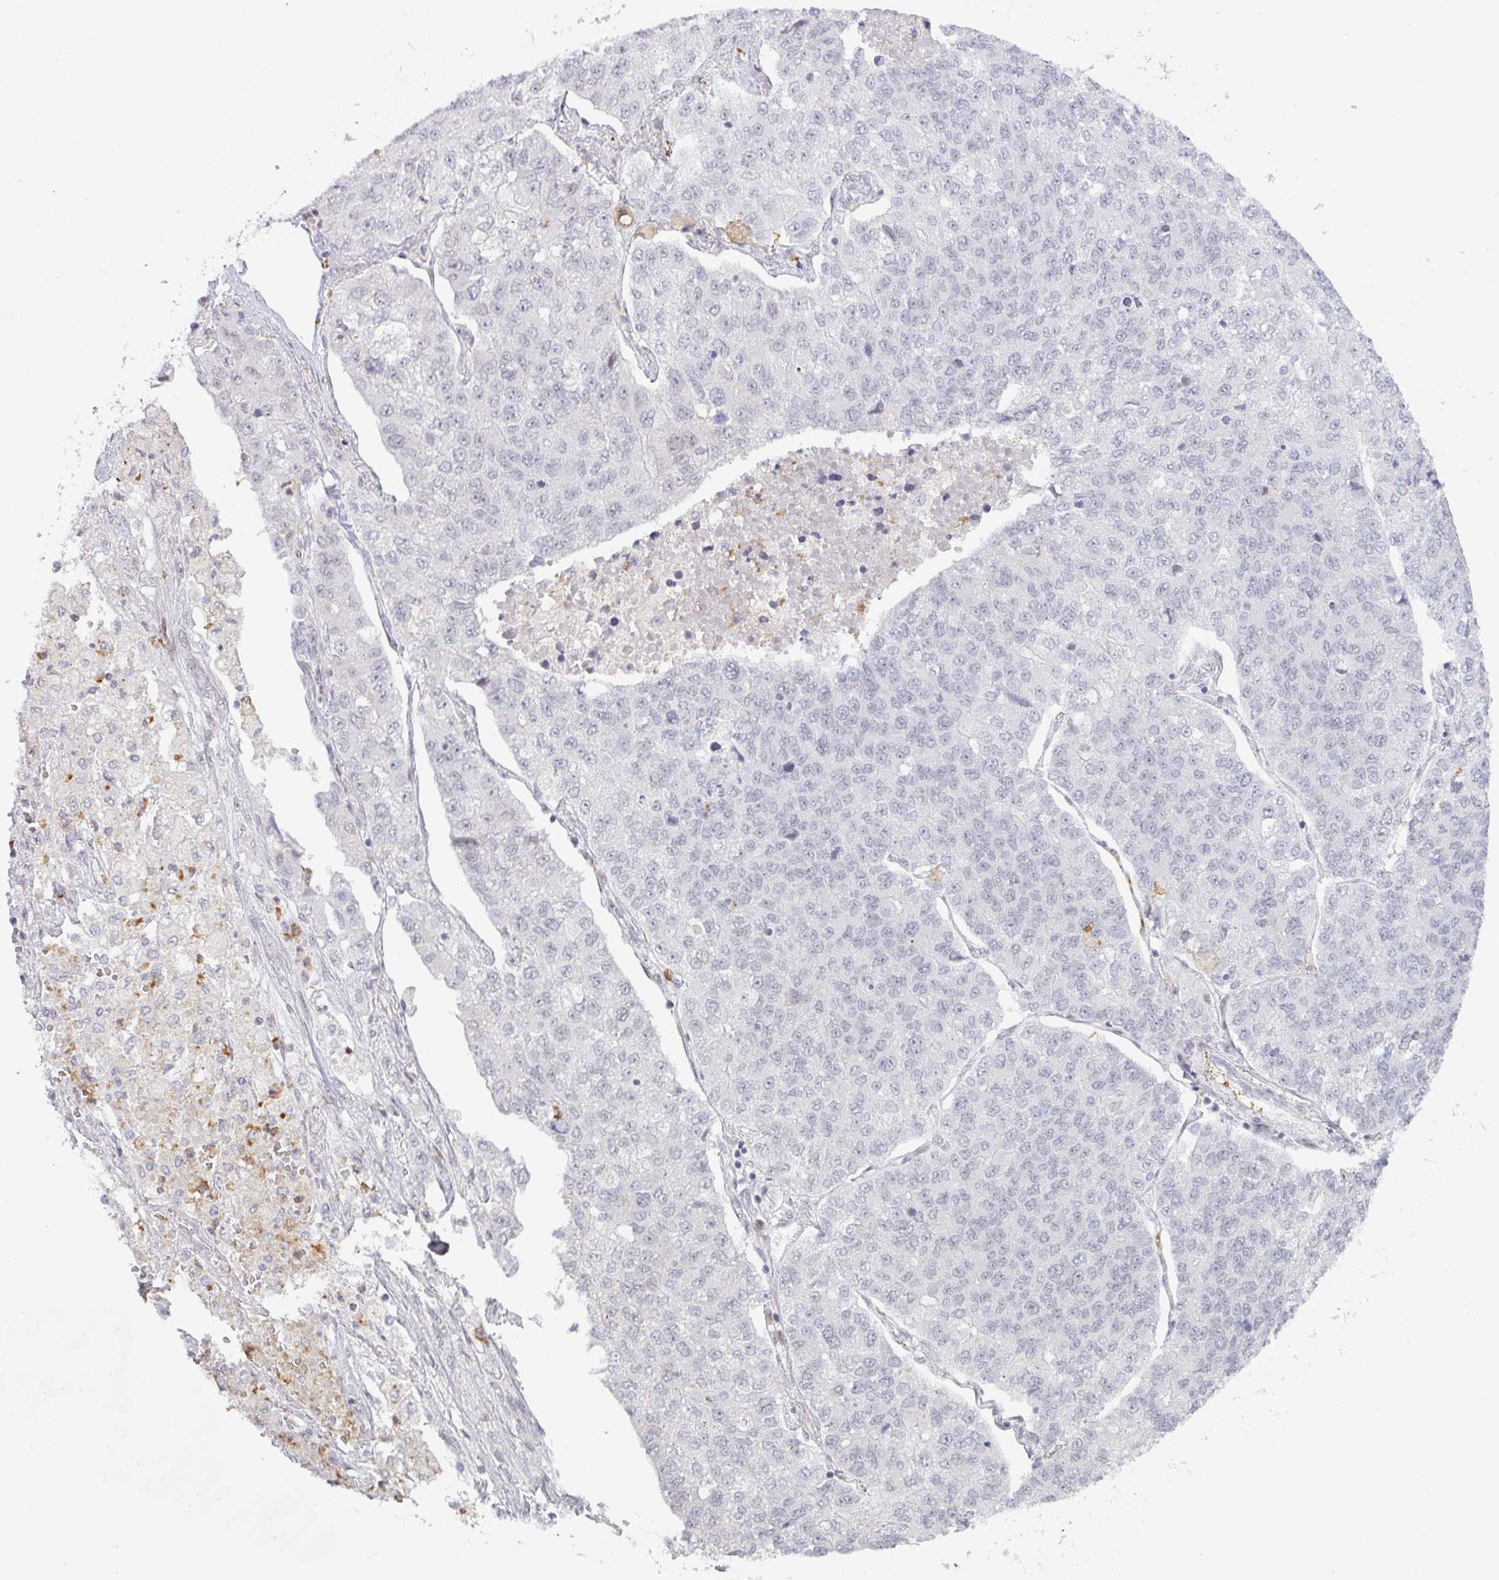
{"staining": {"intensity": "negative", "quantity": "none", "location": "none"}, "tissue": "lung cancer", "cell_type": "Tumor cells", "image_type": "cancer", "snomed": [{"axis": "morphology", "description": "Adenocarcinoma, NOS"}, {"axis": "topography", "description": "Lung"}], "caption": "There is no significant positivity in tumor cells of lung adenocarcinoma.", "gene": "LIN54", "patient": {"sex": "male", "age": 49}}